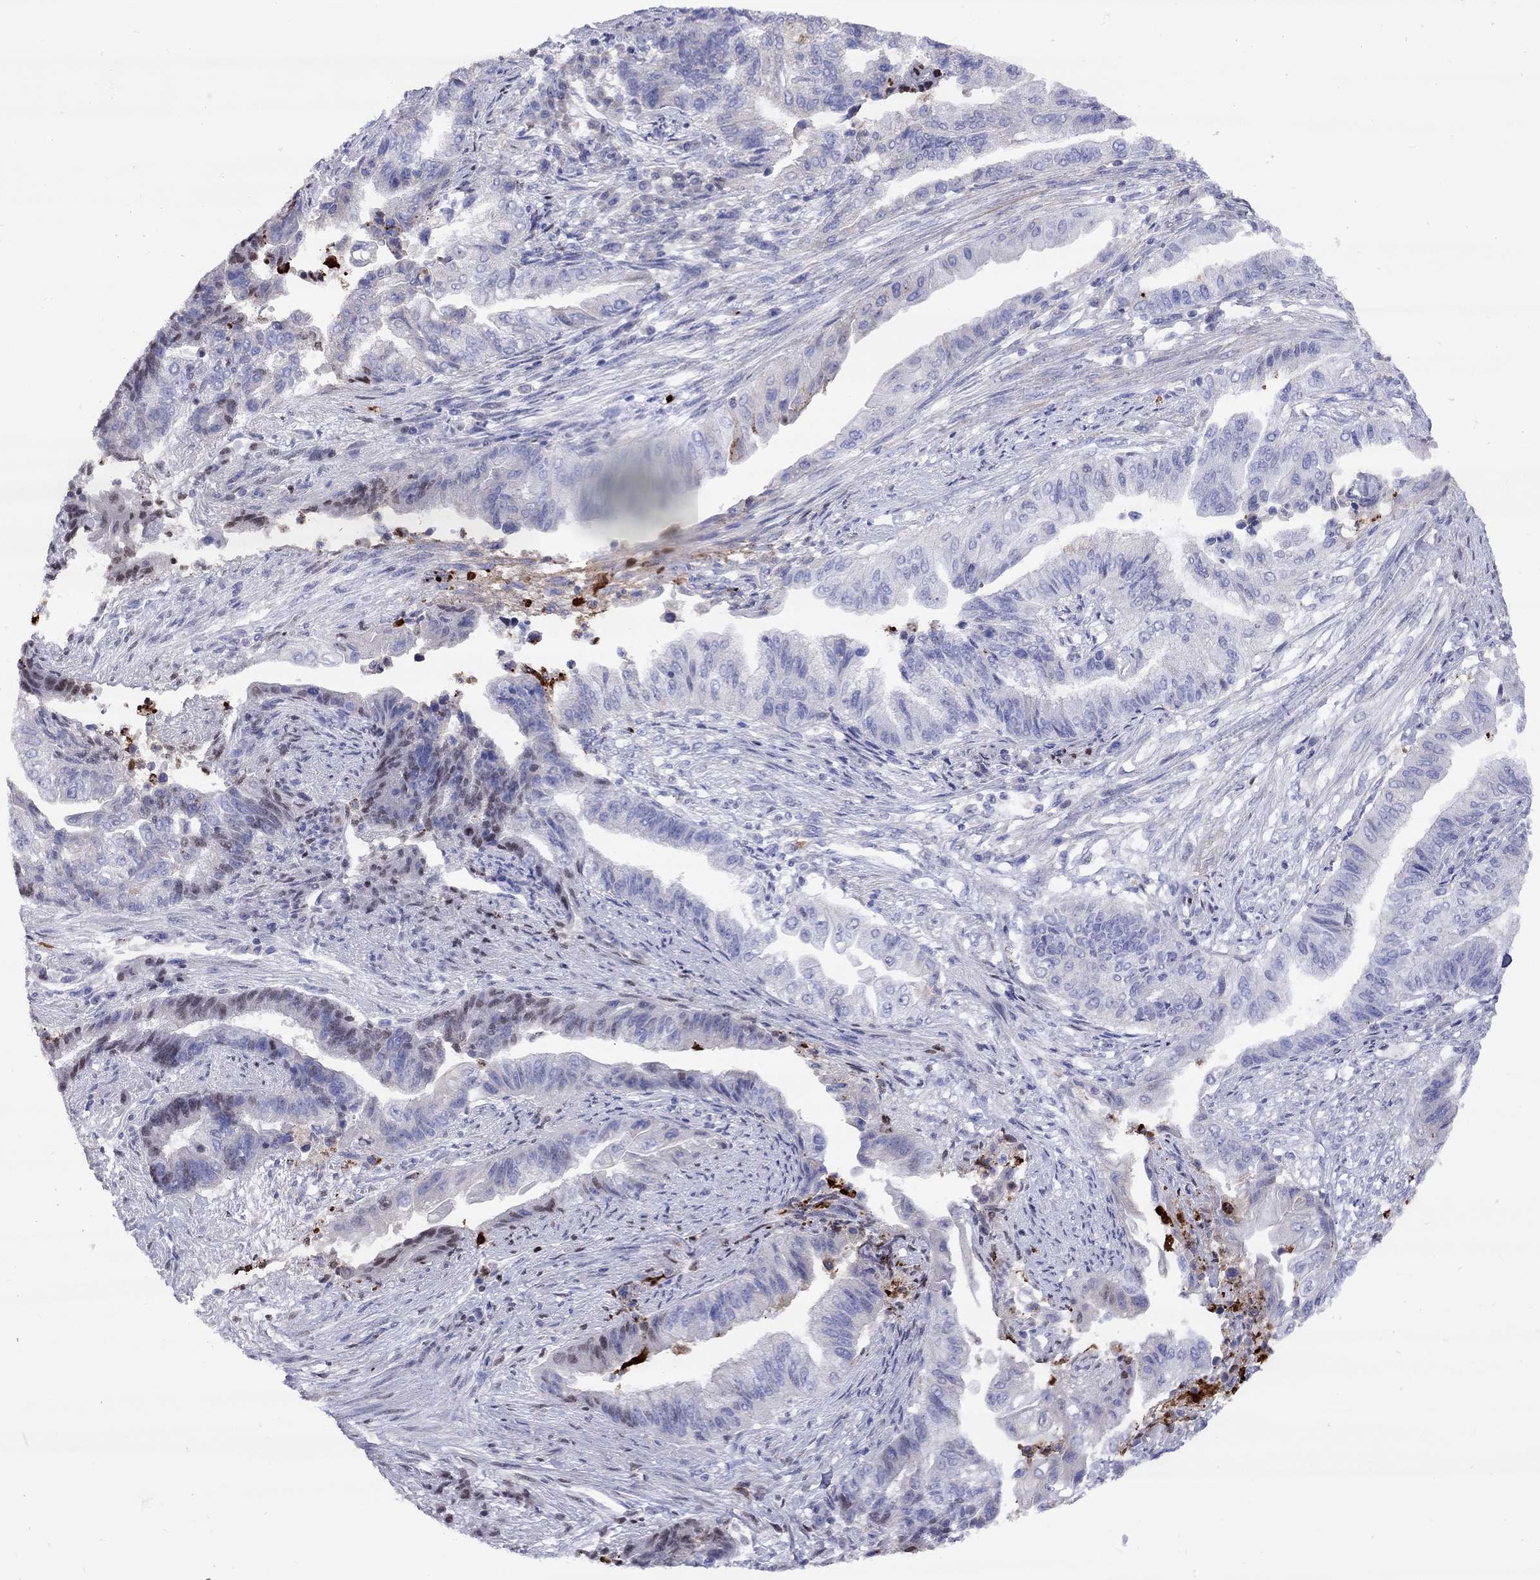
{"staining": {"intensity": "negative", "quantity": "none", "location": "none"}, "tissue": "endometrial cancer", "cell_type": "Tumor cells", "image_type": "cancer", "snomed": [{"axis": "morphology", "description": "Adenocarcinoma, NOS"}, {"axis": "topography", "description": "Uterus"}, {"axis": "topography", "description": "Endometrium"}], "caption": "Immunohistochemical staining of human endometrial adenocarcinoma shows no significant expression in tumor cells. The staining was performed using DAB to visualize the protein expression in brown, while the nuclei were stained in blue with hematoxylin (Magnification: 20x).", "gene": "SERPINA3", "patient": {"sex": "female", "age": 54}}